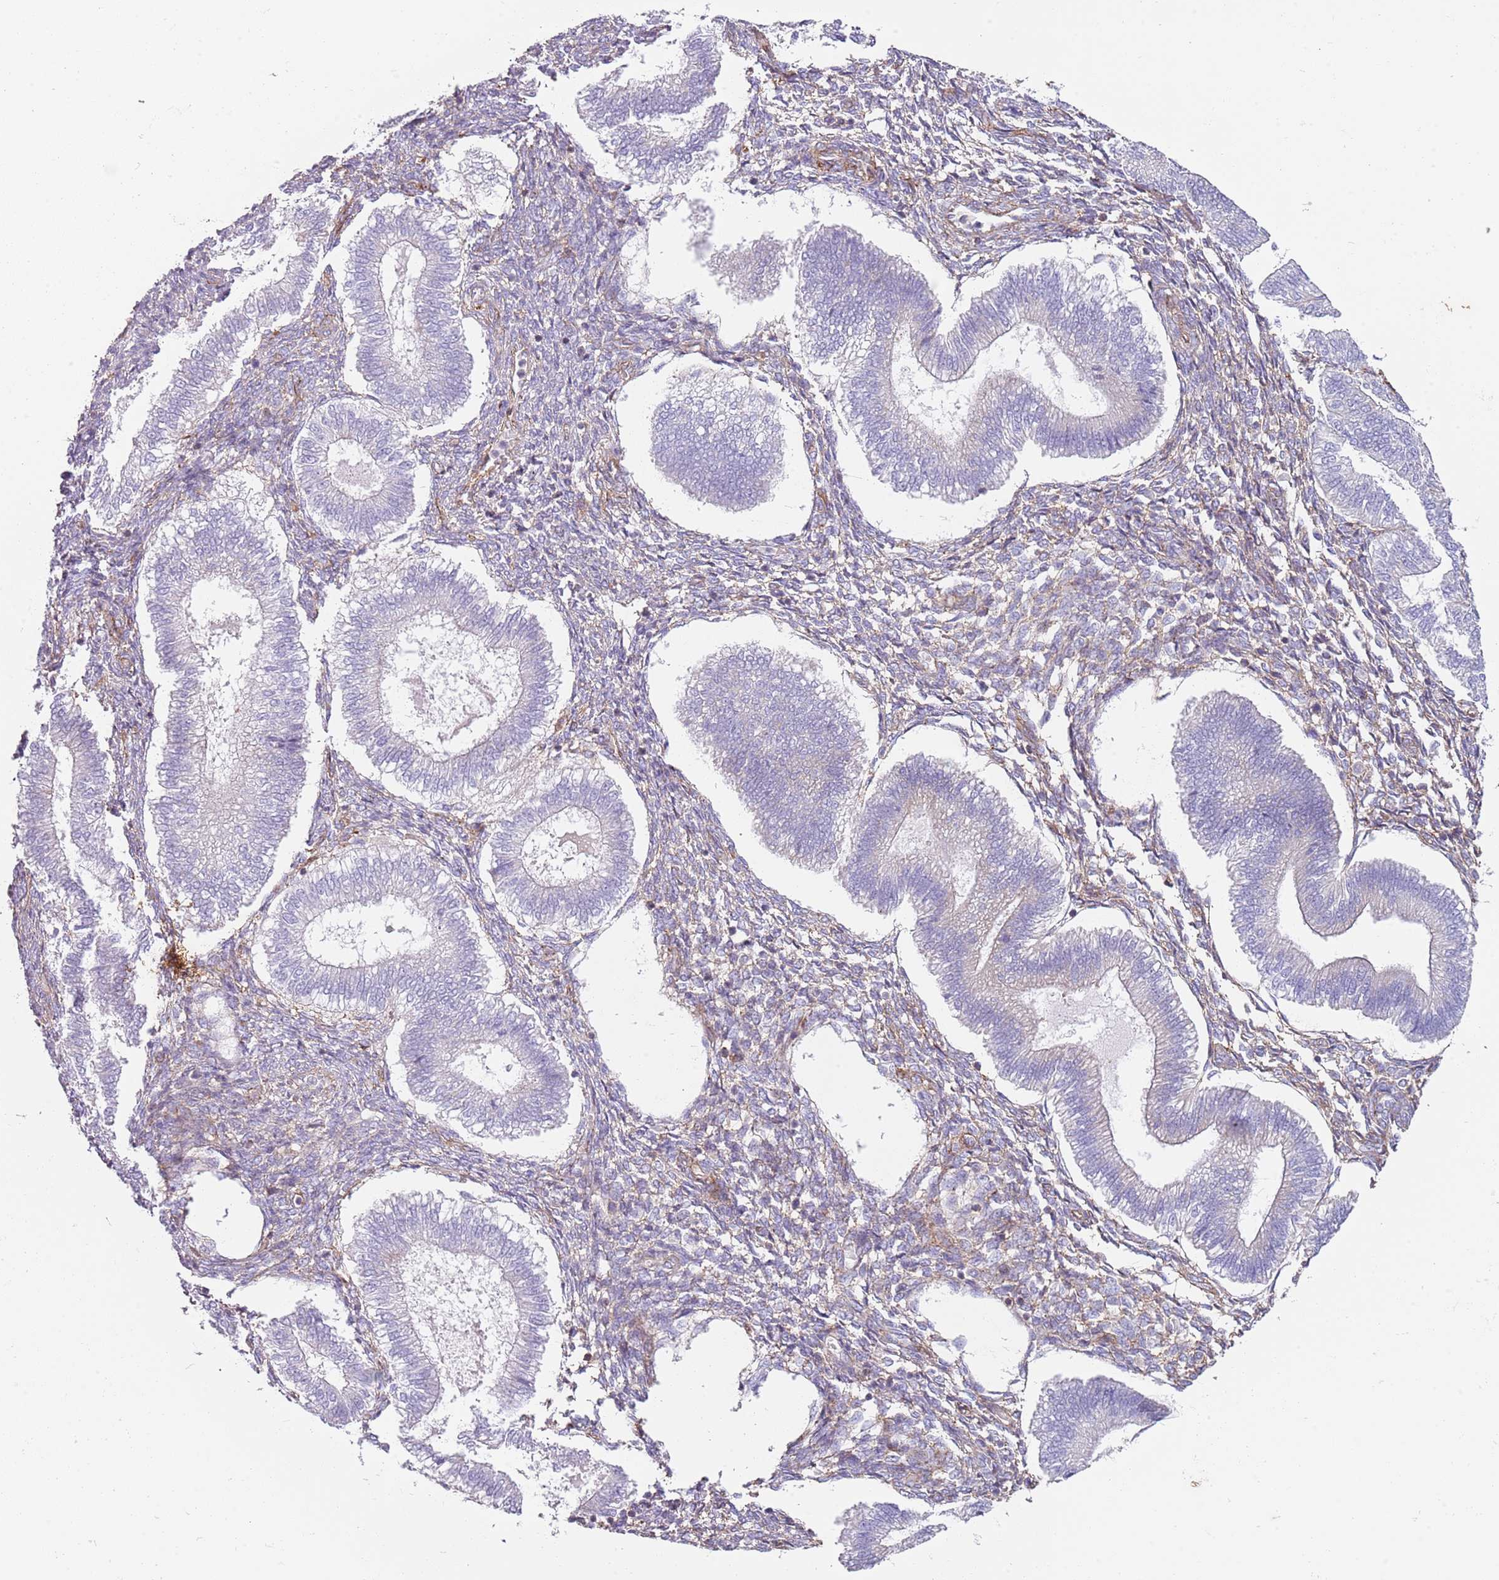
{"staining": {"intensity": "weak", "quantity": "25%-75%", "location": "cytoplasmic/membranous"}, "tissue": "endometrium", "cell_type": "Cells in endometrial stroma", "image_type": "normal", "snomed": [{"axis": "morphology", "description": "Normal tissue, NOS"}, {"axis": "topography", "description": "Endometrium"}], "caption": "Immunohistochemical staining of normal human endometrium shows low levels of weak cytoplasmic/membranous positivity in about 25%-75% of cells in endometrial stroma.", "gene": "GNAI1", "patient": {"sex": "female", "age": 25}}